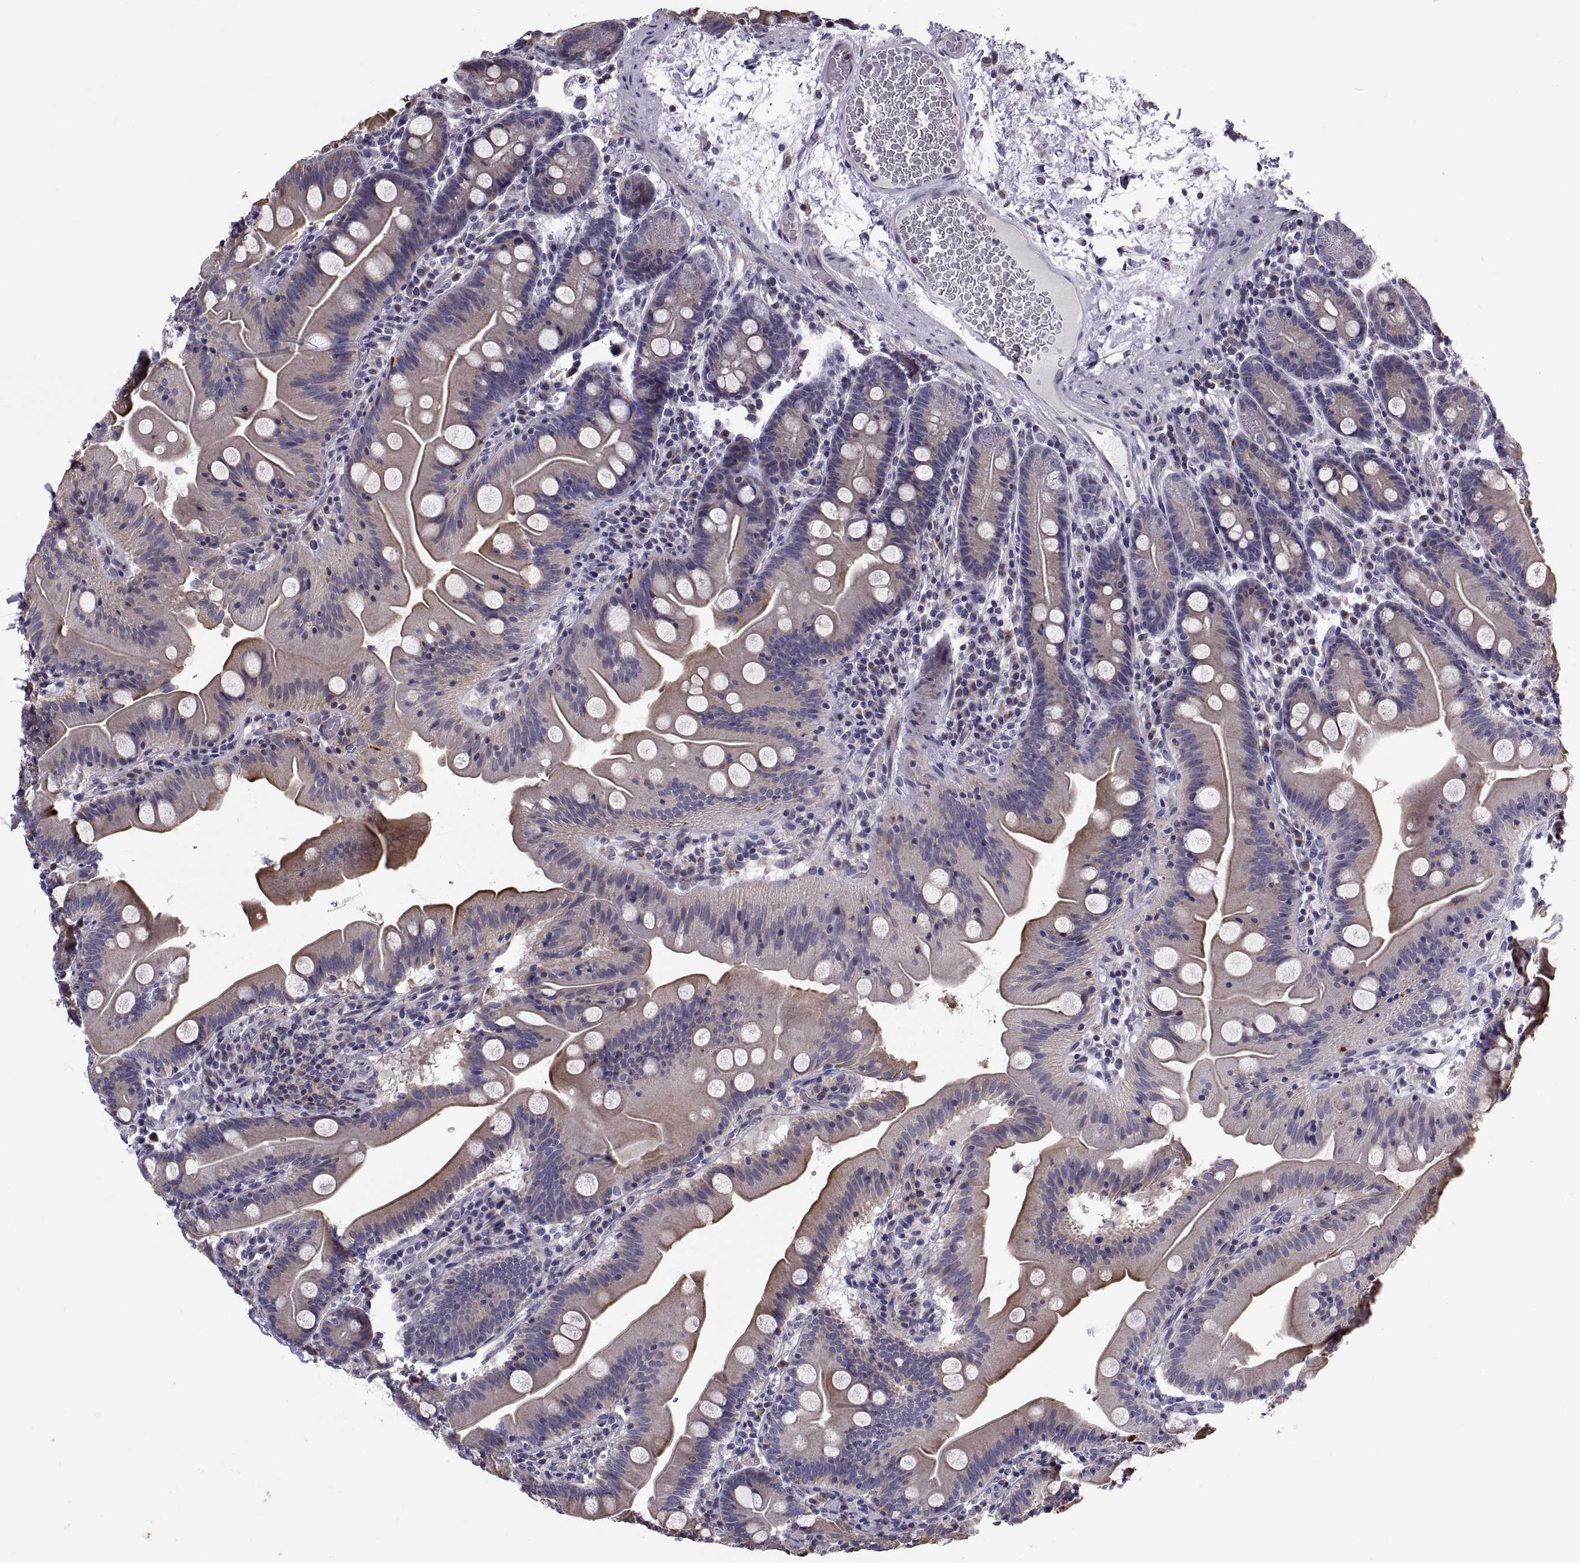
{"staining": {"intensity": "moderate", "quantity": "25%-75%", "location": "cytoplasmic/membranous"}, "tissue": "small intestine", "cell_type": "Glandular cells", "image_type": "normal", "snomed": [{"axis": "morphology", "description": "Normal tissue, NOS"}, {"axis": "topography", "description": "Small intestine"}], "caption": "Immunohistochemistry (IHC) of normal human small intestine displays medium levels of moderate cytoplasmic/membranous staining in about 25%-75% of glandular cells.", "gene": "ANO1", "patient": {"sex": "male", "age": 37}}